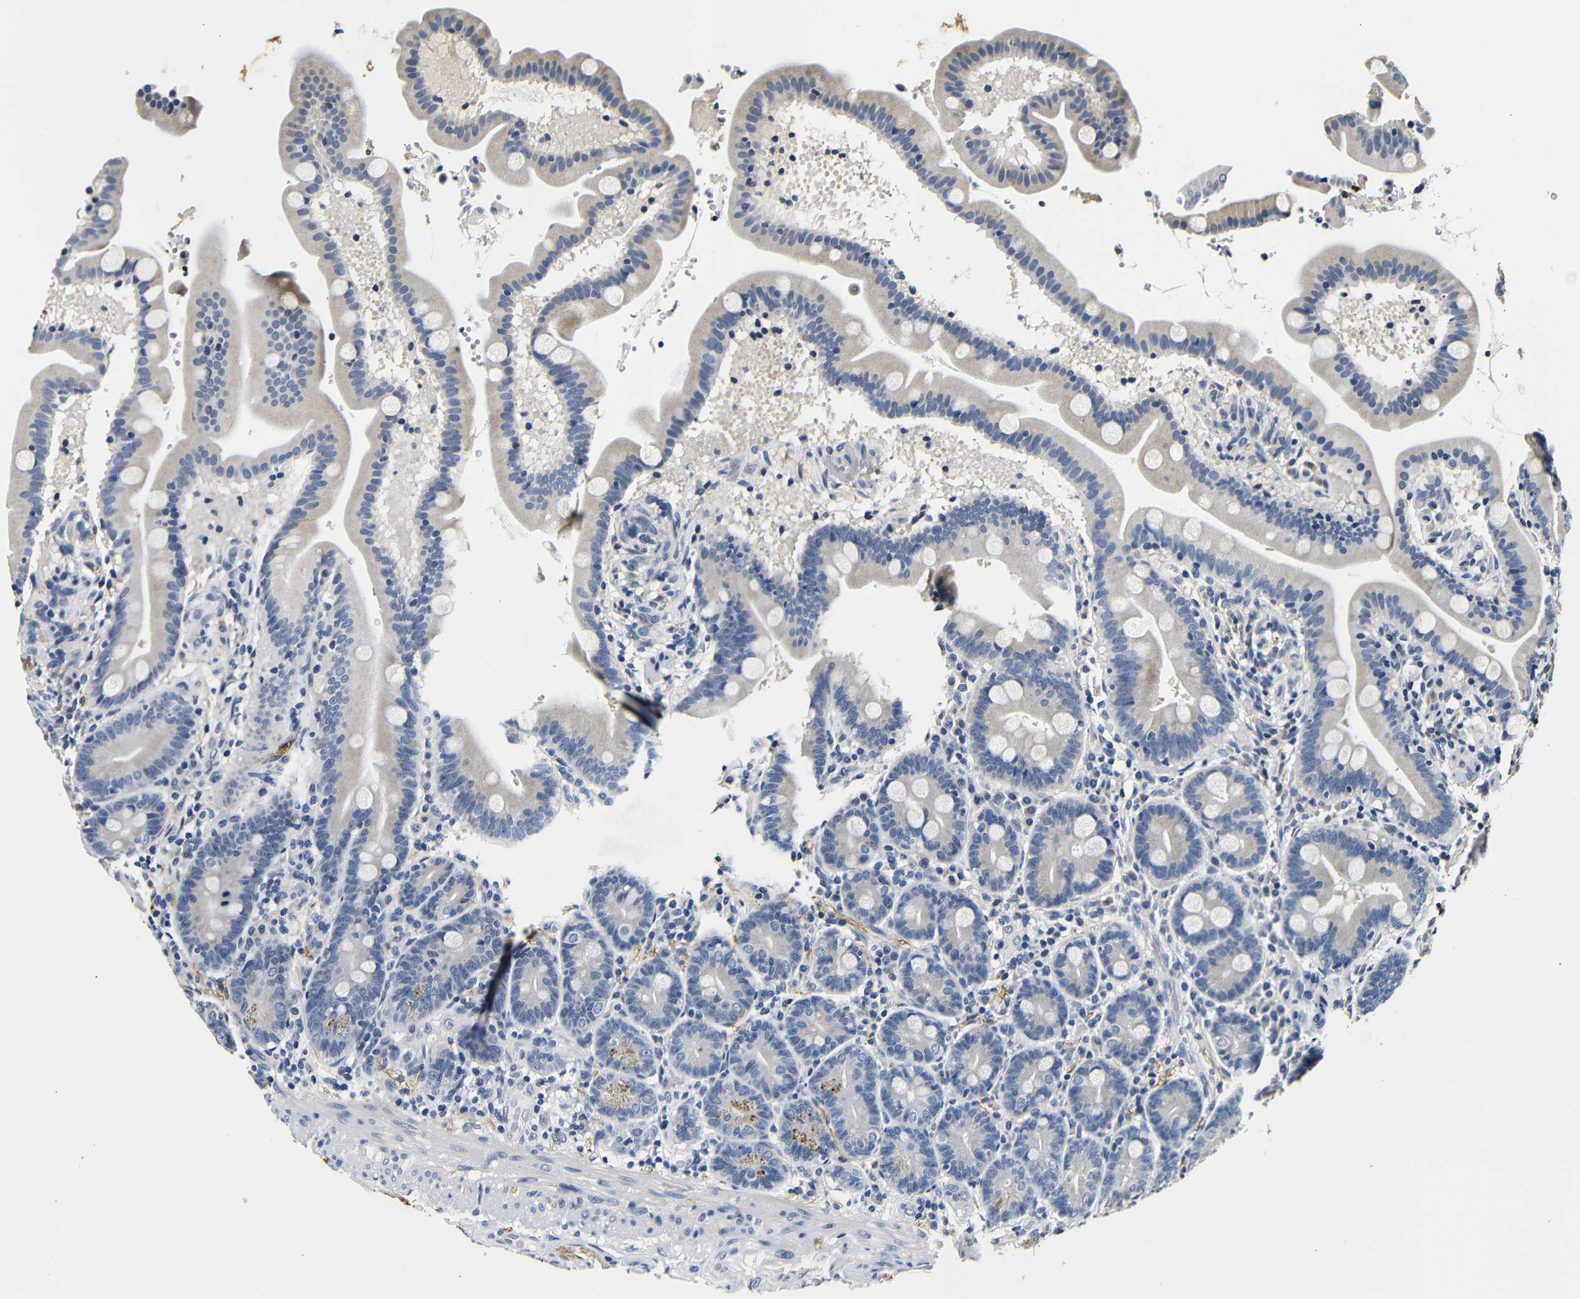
{"staining": {"intensity": "weak", "quantity": "<25%", "location": "cytoplasmic/membranous"}, "tissue": "duodenum", "cell_type": "Glandular cells", "image_type": "normal", "snomed": [{"axis": "morphology", "description": "Normal tissue, NOS"}, {"axis": "topography", "description": "Duodenum"}], "caption": "High power microscopy histopathology image of an IHC image of benign duodenum, revealing no significant expression in glandular cells.", "gene": "GP1BA", "patient": {"sex": "male", "age": 54}}